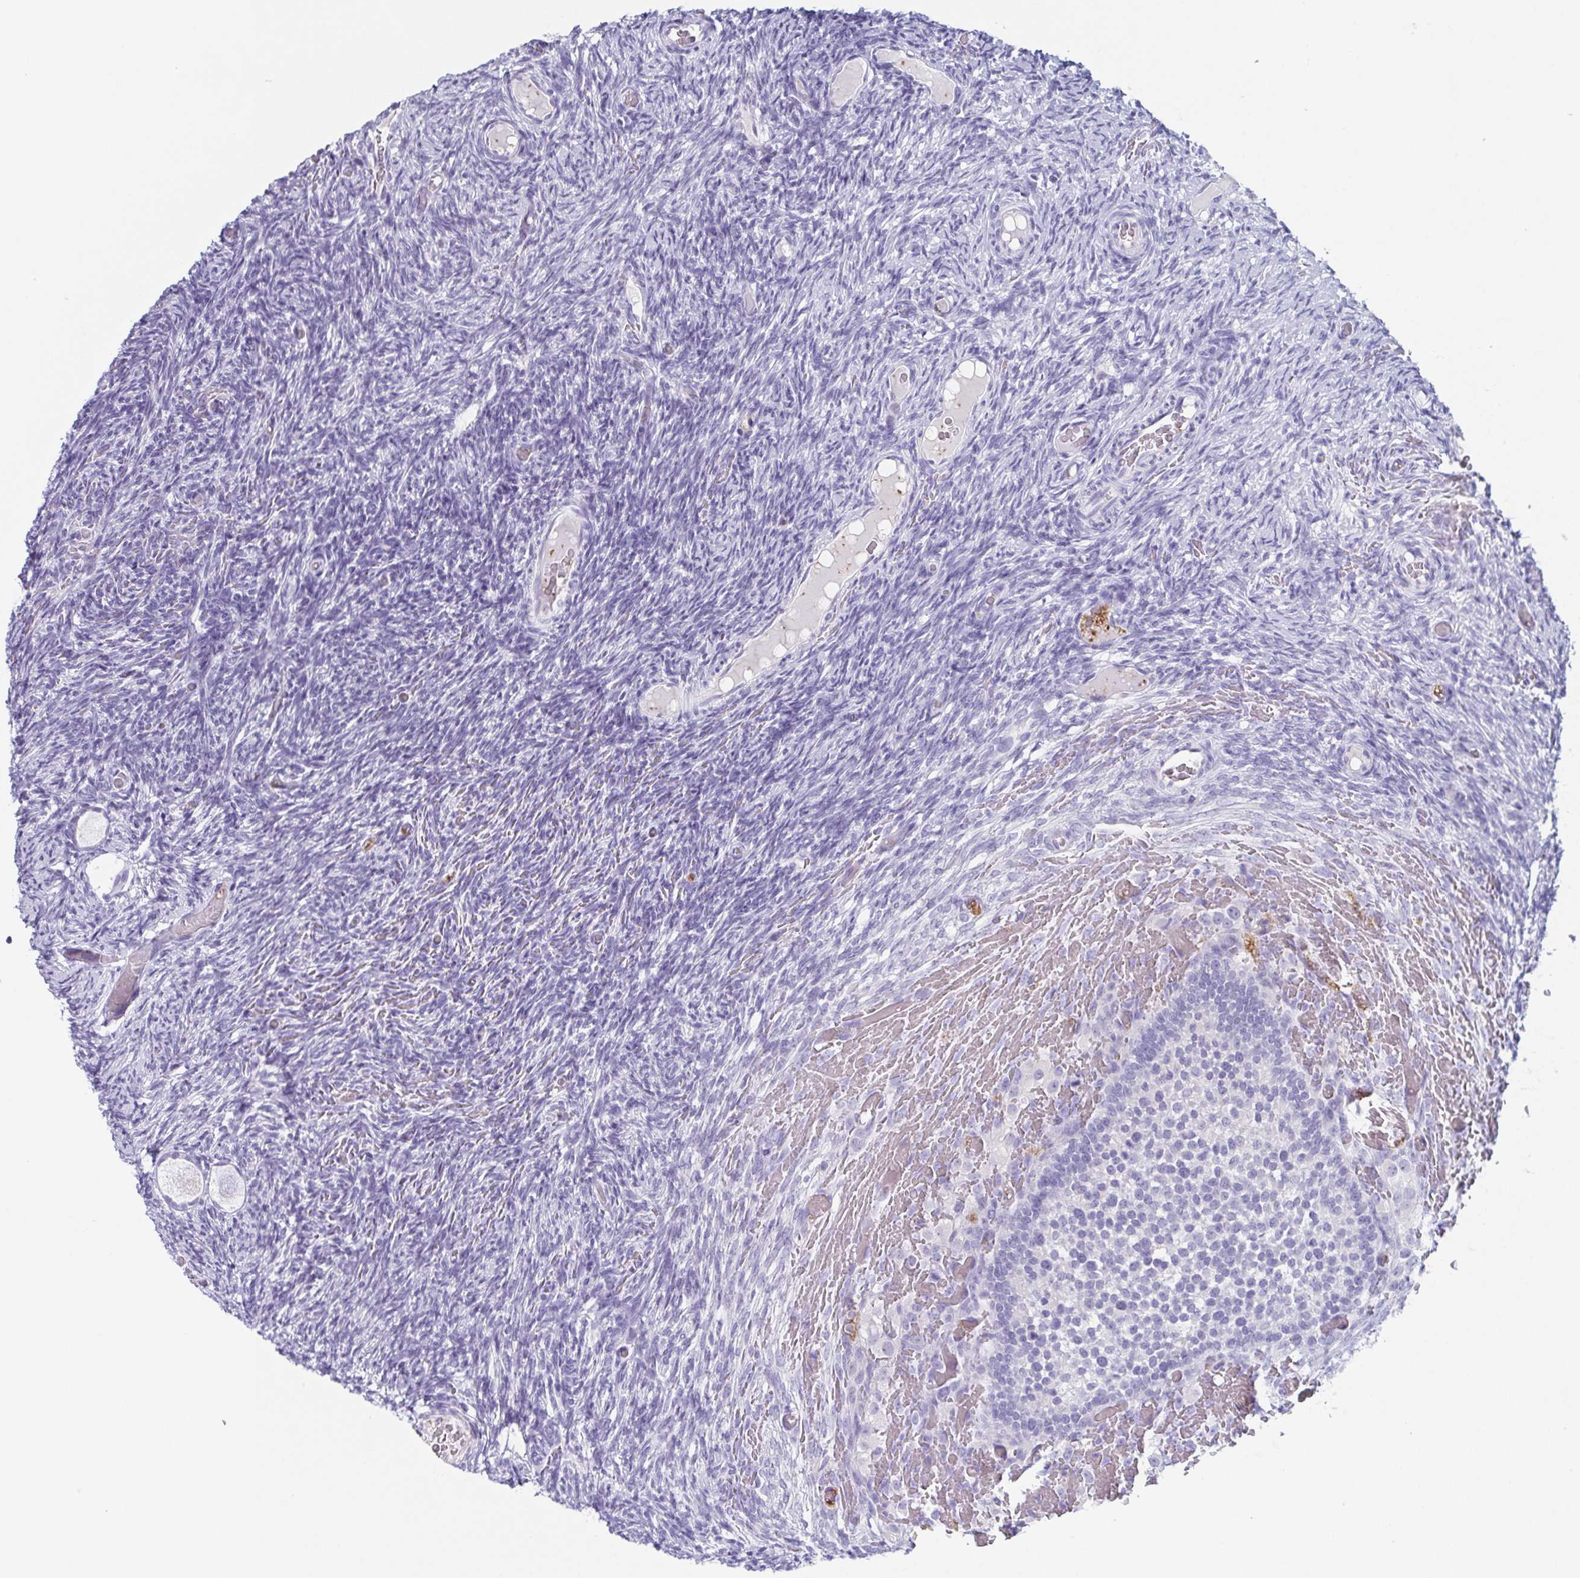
{"staining": {"intensity": "negative", "quantity": "none", "location": "none"}, "tissue": "ovary", "cell_type": "Follicle cells", "image_type": "normal", "snomed": [{"axis": "morphology", "description": "Normal tissue, NOS"}, {"axis": "topography", "description": "Ovary"}], "caption": "DAB immunohistochemical staining of normal human ovary shows no significant expression in follicle cells. (Immunohistochemistry, brightfield microscopy, high magnification).", "gene": "LYRM2", "patient": {"sex": "female", "age": 34}}